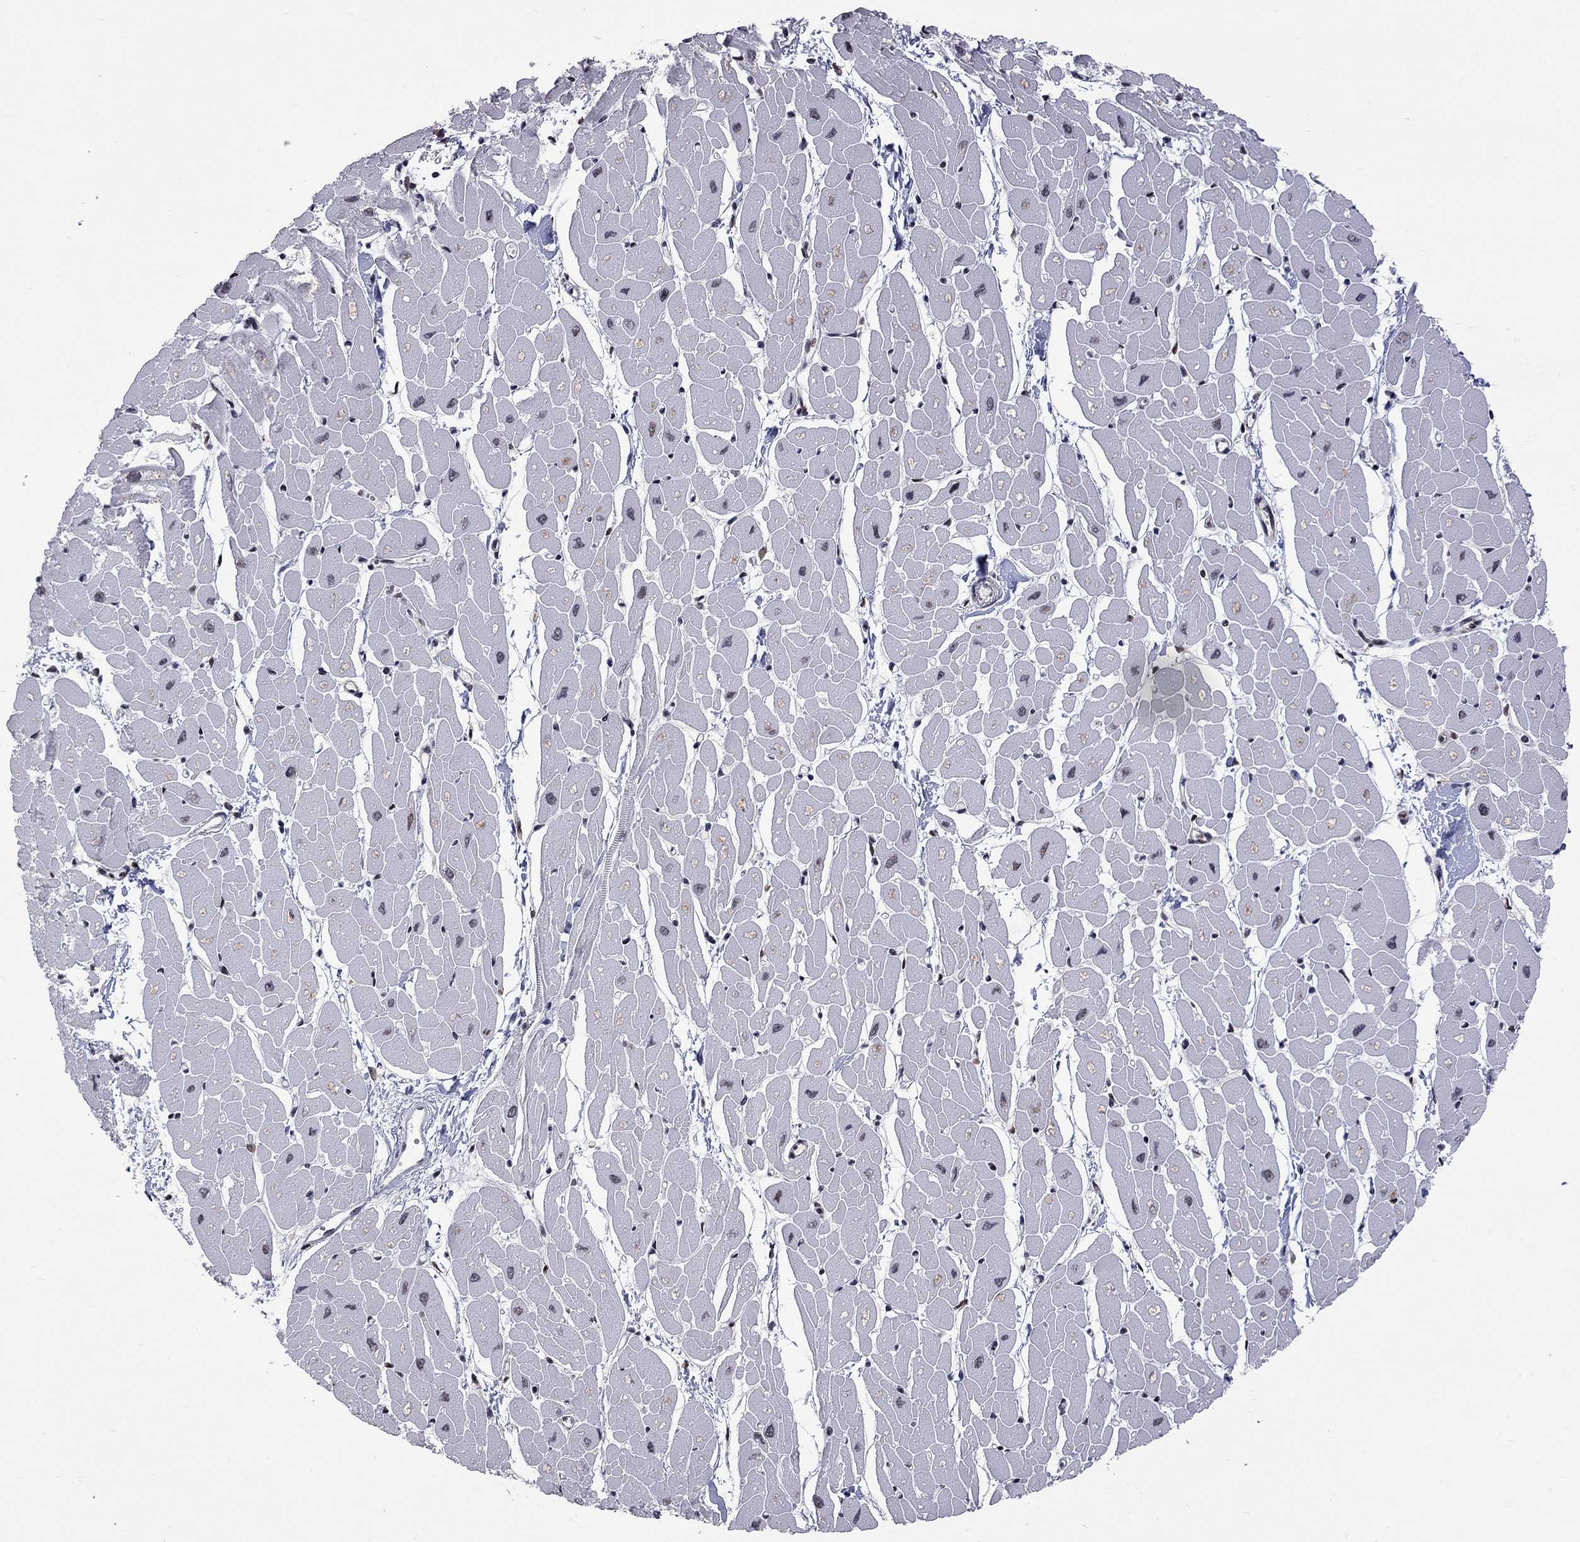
{"staining": {"intensity": "negative", "quantity": "none", "location": "none"}, "tissue": "heart muscle", "cell_type": "Cardiomyocytes", "image_type": "normal", "snomed": [{"axis": "morphology", "description": "Normal tissue, NOS"}, {"axis": "topography", "description": "Heart"}], "caption": "Immunohistochemical staining of benign human heart muscle displays no significant positivity in cardiomyocytes. (Stains: DAB immunohistochemistry with hematoxylin counter stain, Microscopy: brightfield microscopy at high magnification).", "gene": "MTNR1B", "patient": {"sex": "male", "age": 57}}